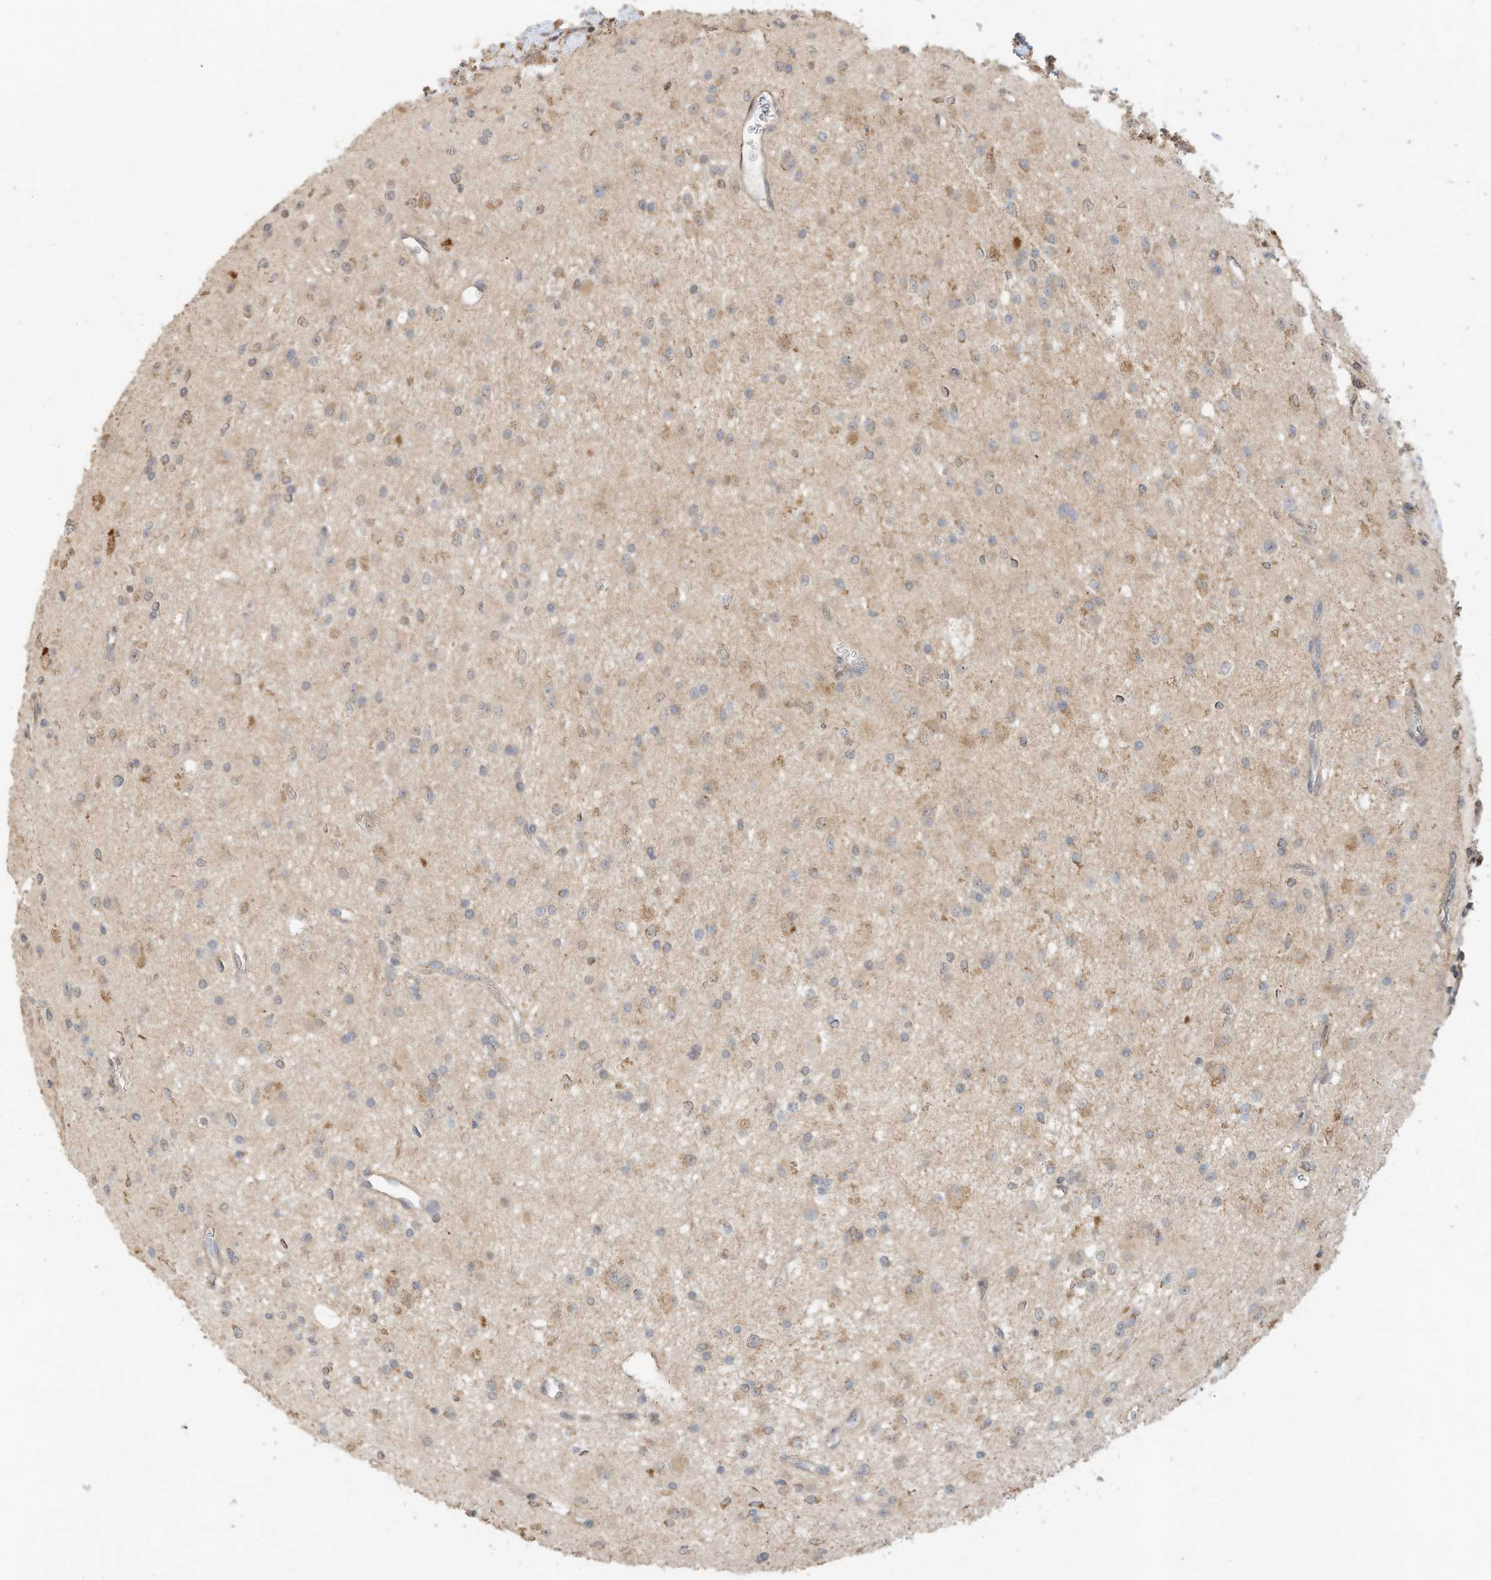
{"staining": {"intensity": "moderate", "quantity": "<25%", "location": "cytoplasmic/membranous"}, "tissue": "glioma", "cell_type": "Tumor cells", "image_type": "cancer", "snomed": [{"axis": "morphology", "description": "Glioma, malignant, High grade"}, {"axis": "topography", "description": "Brain"}], "caption": "DAB (3,3'-diaminobenzidine) immunohistochemical staining of human high-grade glioma (malignant) shows moderate cytoplasmic/membranous protein positivity in approximately <25% of tumor cells.", "gene": "CAGE1", "patient": {"sex": "male", "age": 34}}